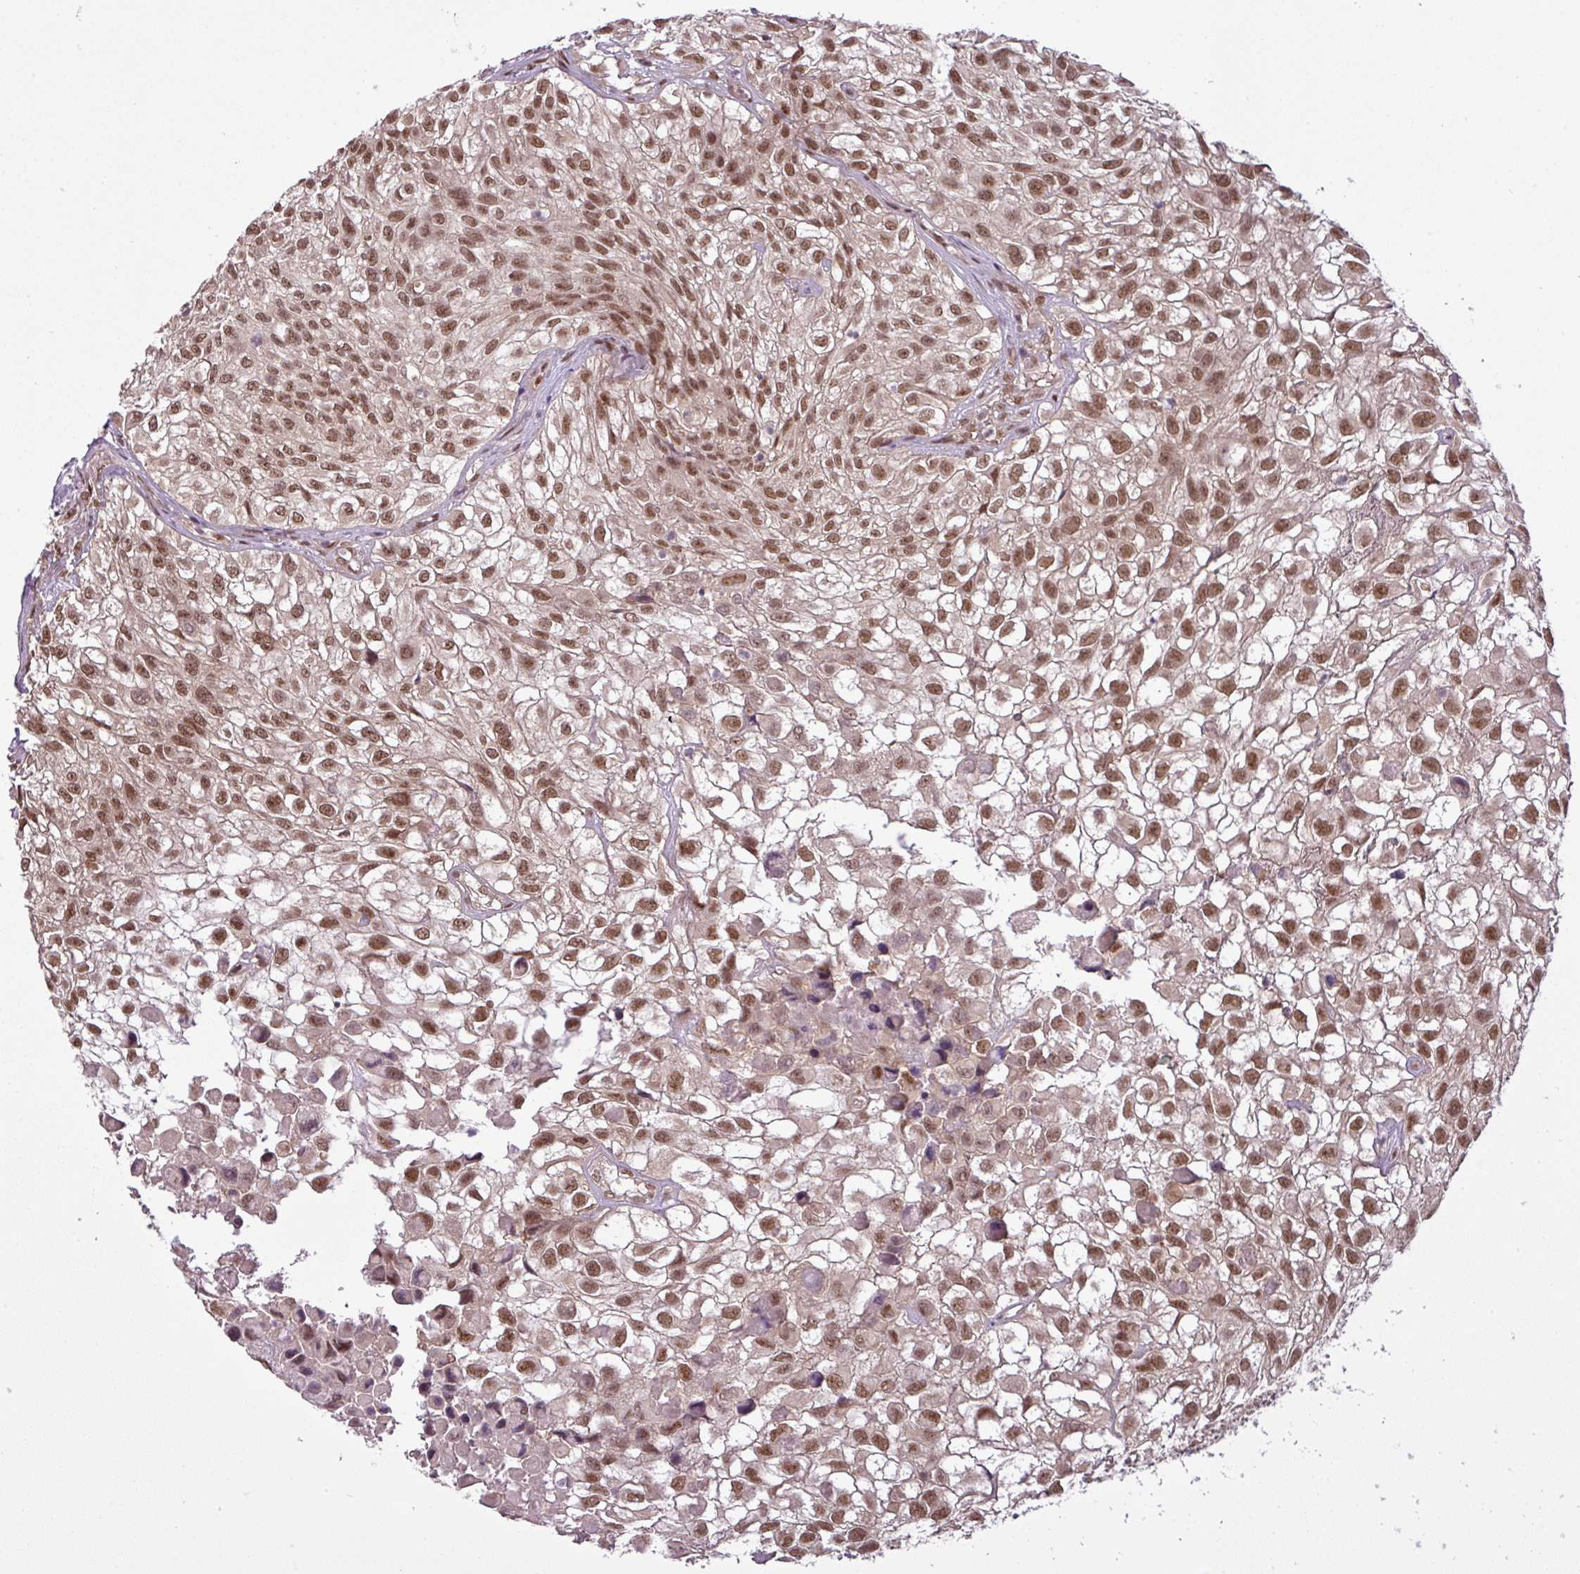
{"staining": {"intensity": "moderate", "quantity": ">75%", "location": "nuclear"}, "tissue": "urothelial cancer", "cell_type": "Tumor cells", "image_type": "cancer", "snomed": [{"axis": "morphology", "description": "Urothelial carcinoma, High grade"}, {"axis": "topography", "description": "Urinary bladder"}], "caption": "Immunohistochemistry (IHC) (DAB) staining of human urothelial cancer reveals moderate nuclear protein staining in about >75% of tumor cells.", "gene": "MFHAS1", "patient": {"sex": "male", "age": 56}}